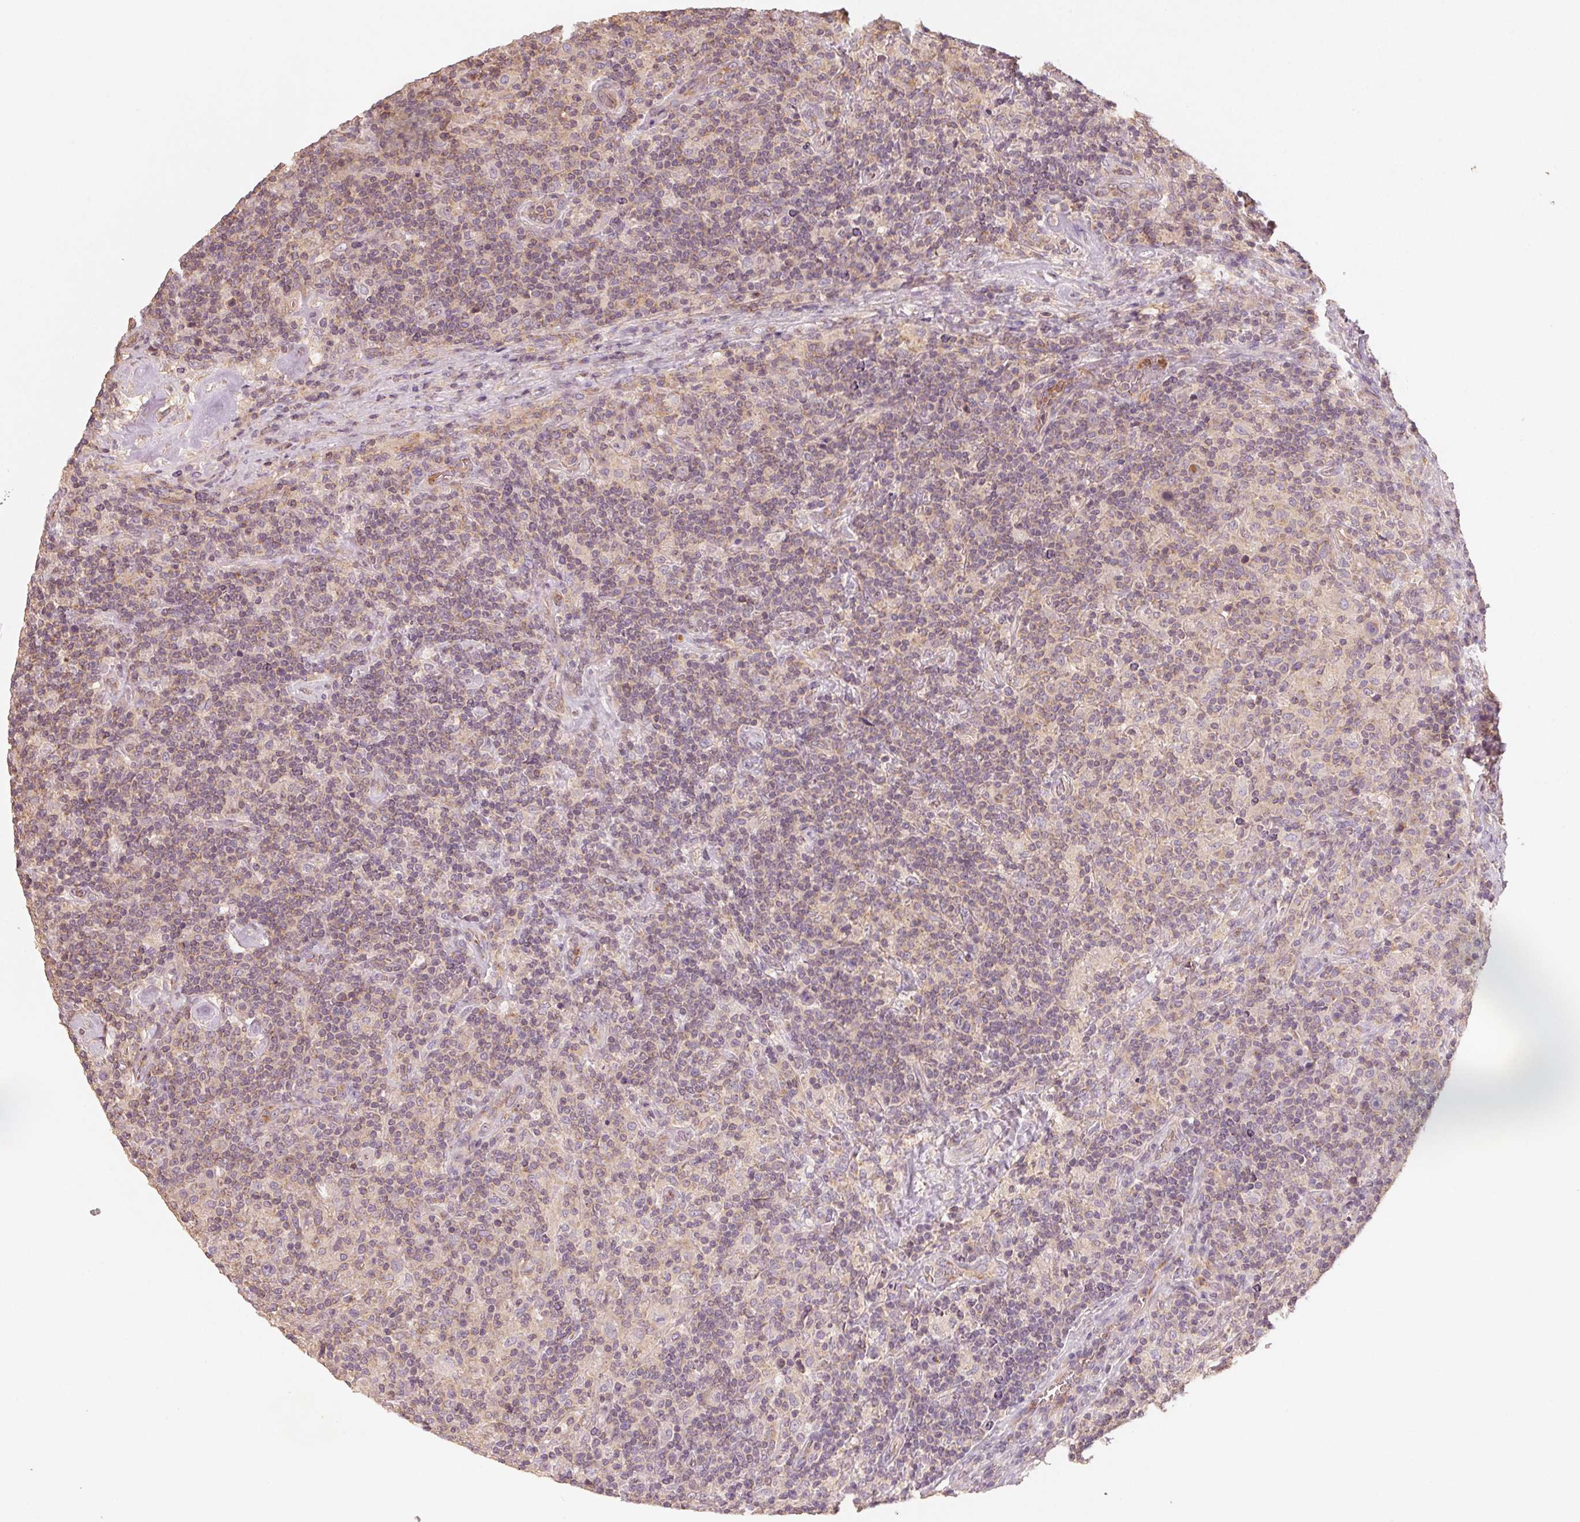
{"staining": {"intensity": "negative", "quantity": "none", "location": "none"}, "tissue": "lymphoma", "cell_type": "Tumor cells", "image_type": "cancer", "snomed": [{"axis": "morphology", "description": "Hodgkin's disease, NOS"}, {"axis": "topography", "description": "Lymph node"}], "caption": "Lymphoma was stained to show a protein in brown. There is no significant expression in tumor cells.", "gene": "AP1S1", "patient": {"sex": "male", "age": 70}}